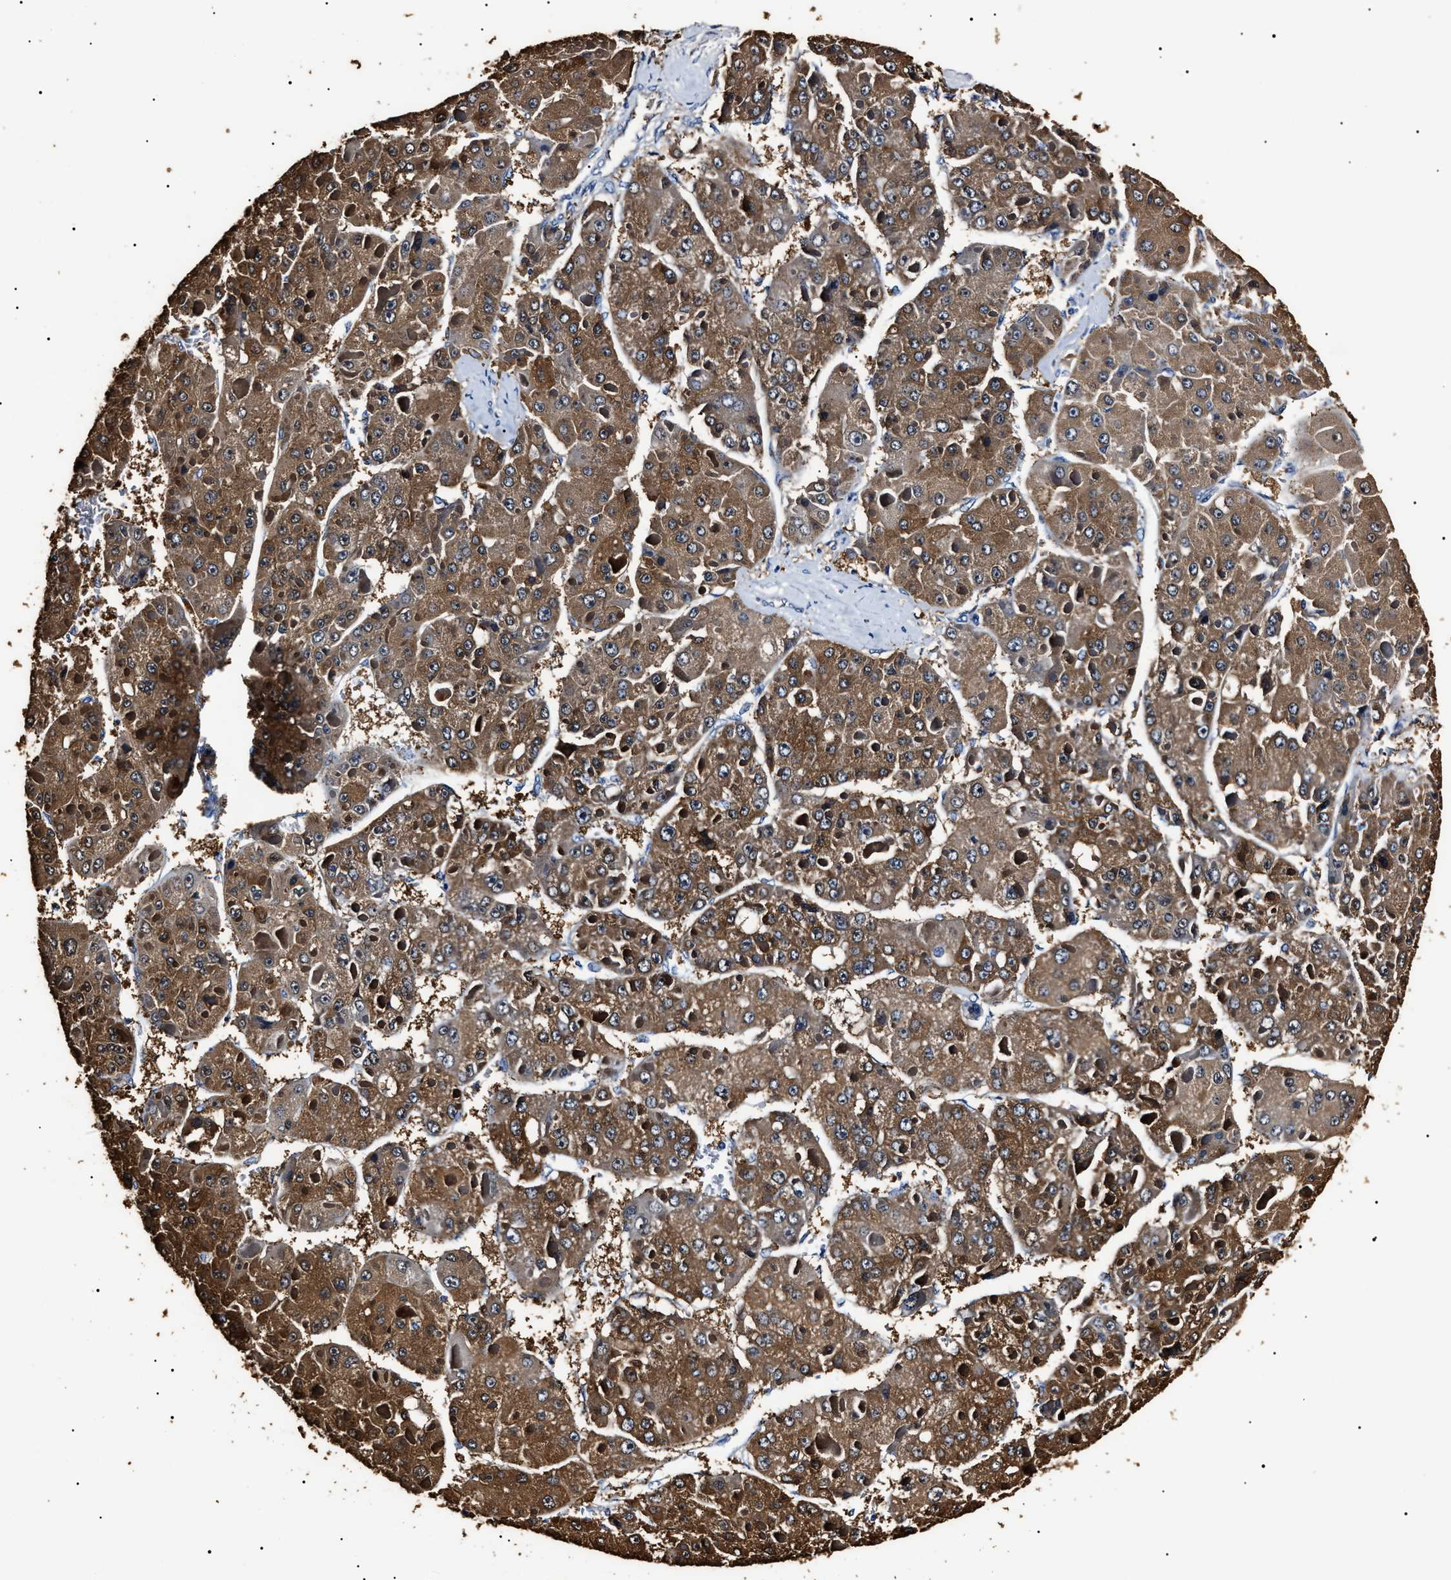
{"staining": {"intensity": "moderate", "quantity": ">75%", "location": "cytoplasmic/membranous"}, "tissue": "liver cancer", "cell_type": "Tumor cells", "image_type": "cancer", "snomed": [{"axis": "morphology", "description": "Carcinoma, Hepatocellular, NOS"}, {"axis": "topography", "description": "Liver"}], "caption": "High-magnification brightfield microscopy of liver cancer stained with DAB (brown) and counterstained with hematoxylin (blue). tumor cells exhibit moderate cytoplasmic/membranous staining is seen in about>75% of cells.", "gene": "ALDH1A1", "patient": {"sex": "female", "age": 73}}